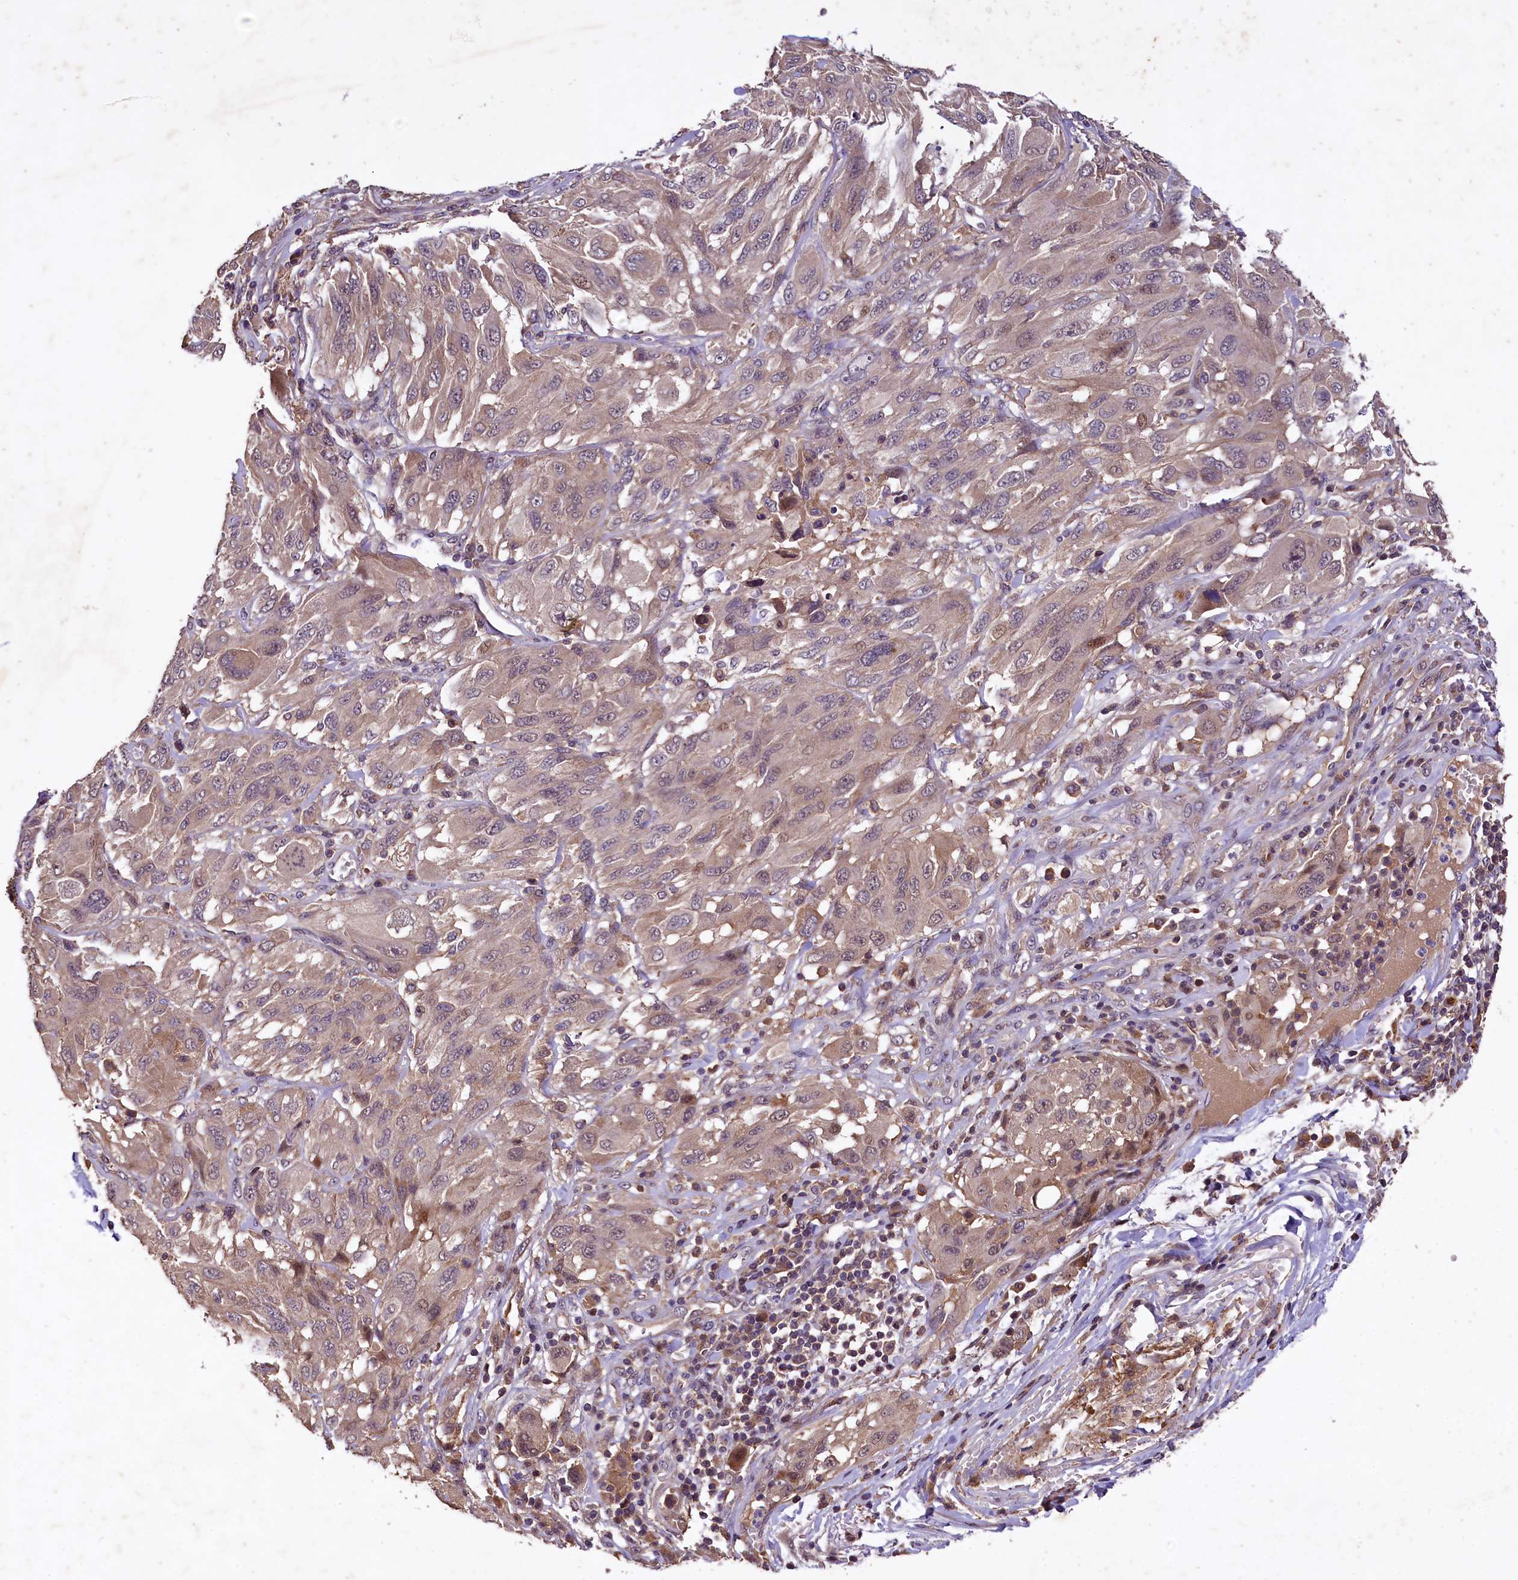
{"staining": {"intensity": "weak", "quantity": "25%-75%", "location": "cytoplasmic/membranous,nuclear"}, "tissue": "melanoma", "cell_type": "Tumor cells", "image_type": "cancer", "snomed": [{"axis": "morphology", "description": "Malignant melanoma, NOS"}, {"axis": "topography", "description": "Skin"}], "caption": "Protein expression analysis of human melanoma reveals weak cytoplasmic/membranous and nuclear expression in about 25%-75% of tumor cells.", "gene": "PLXNB1", "patient": {"sex": "female", "age": 91}}